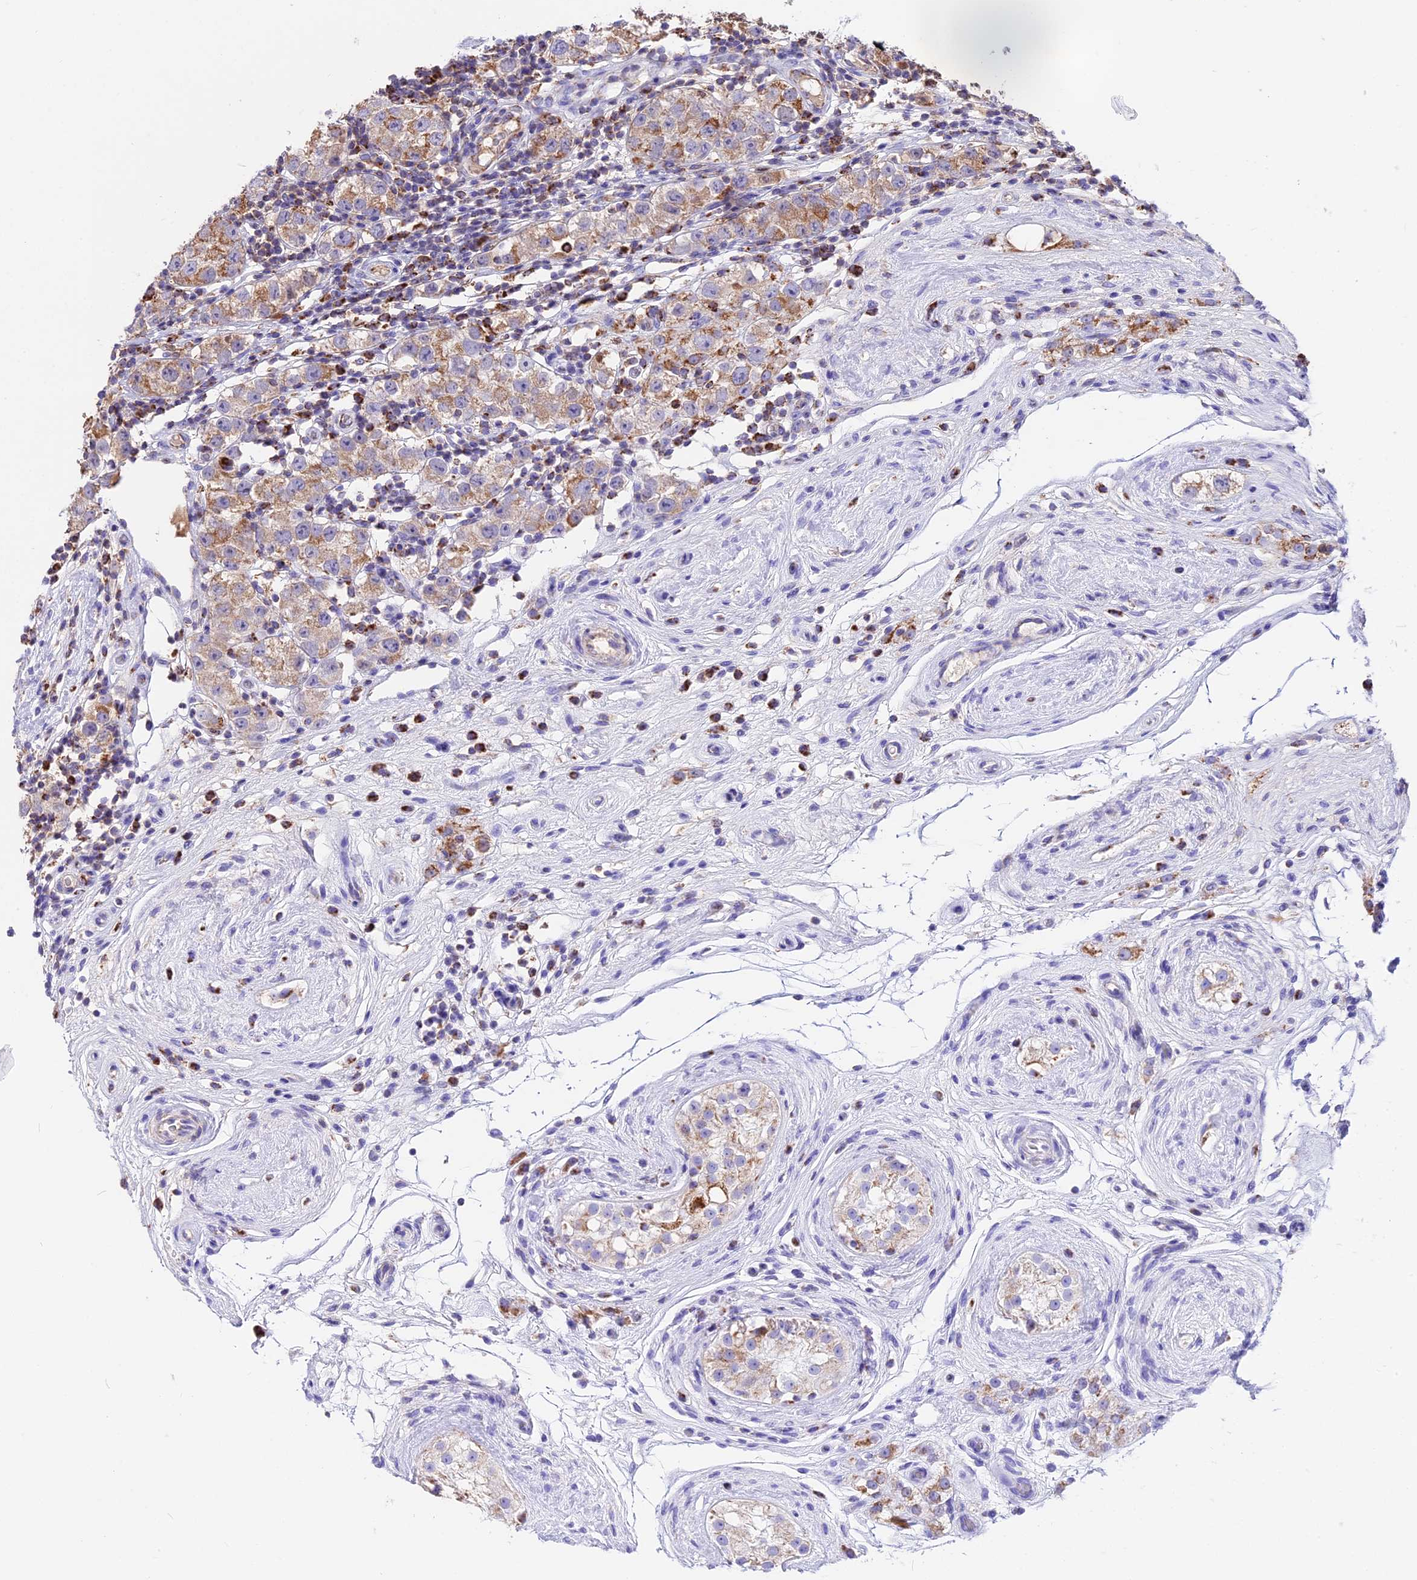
{"staining": {"intensity": "moderate", "quantity": "25%-75%", "location": "cytoplasmic/membranous"}, "tissue": "testis cancer", "cell_type": "Tumor cells", "image_type": "cancer", "snomed": [{"axis": "morphology", "description": "Seminoma, NOS"}, {"axis": "topography", "description": "Testis"}], "caption": "This image reveals immunohistochemistry staining of human seminoma (testis), with medium moderate cytoplasmic/membranous staining in about 25%-75% of tumor cells.", "gene": "COX17", "patient": {"sex": "male", "age": 34}}